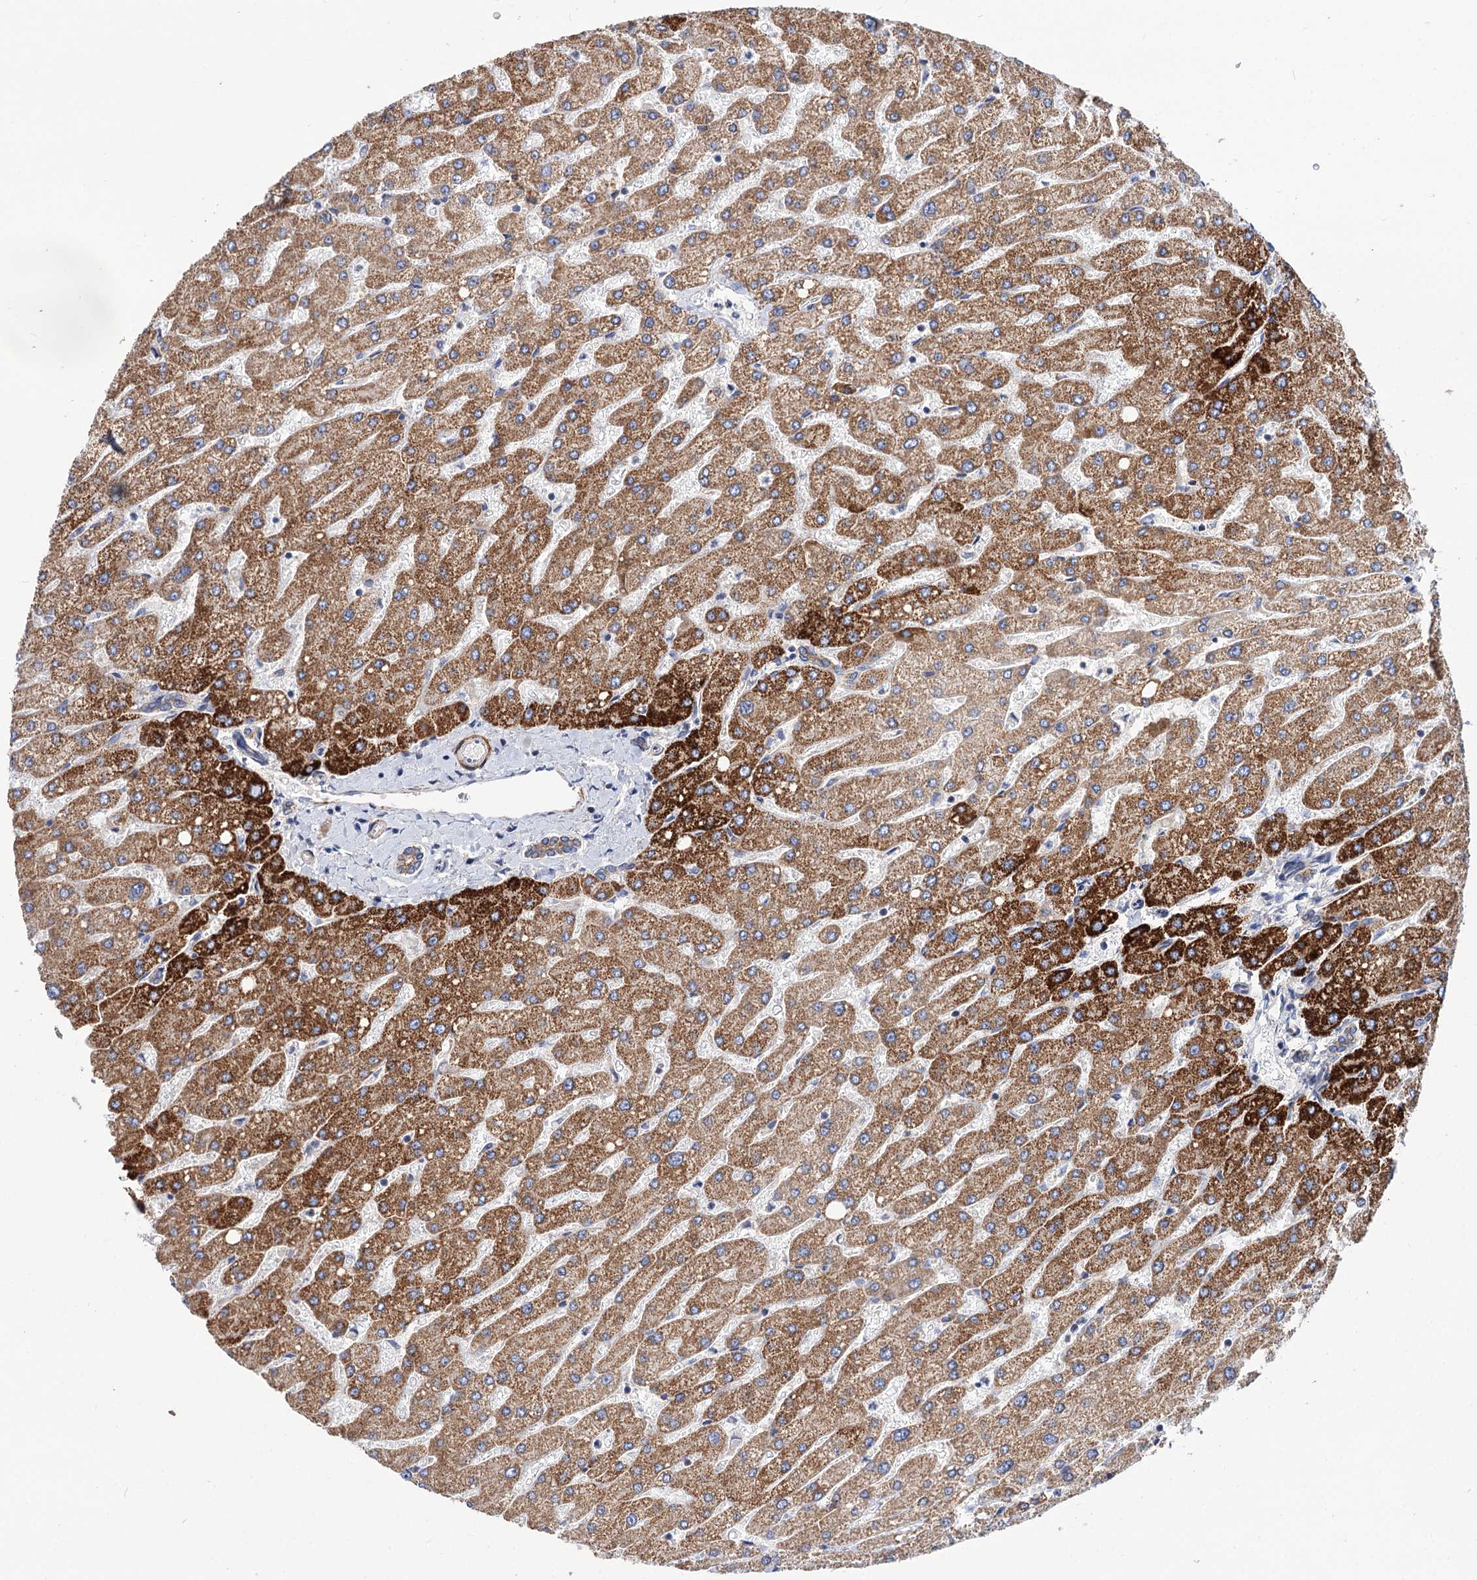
{"staining": {"intensity": "moderate", "quantity": "25%-75%", "location": "cytoplasmic/membranous"}, "tissue": "liver", "cell_type": "Cholangiocytes", "image_type": "normal", "snomed": [{"axis": "morphology", "description": "Normal tissue, NOS"}, {"axis": "topography", "description": "Liver"}], "caption": "Immunohistochemistry histopathology image of benign liver: liver stained using immunohistochemistry (IHC) demonstrates medium levels of moderate protein expression localized specifically in the cytoplasmic/membranous of cholangiocytes, appearing as a cytoplasmic/membranous brown color.", "gene": "NUDCD2", "patient": {"sex": "male", "age": 55}}